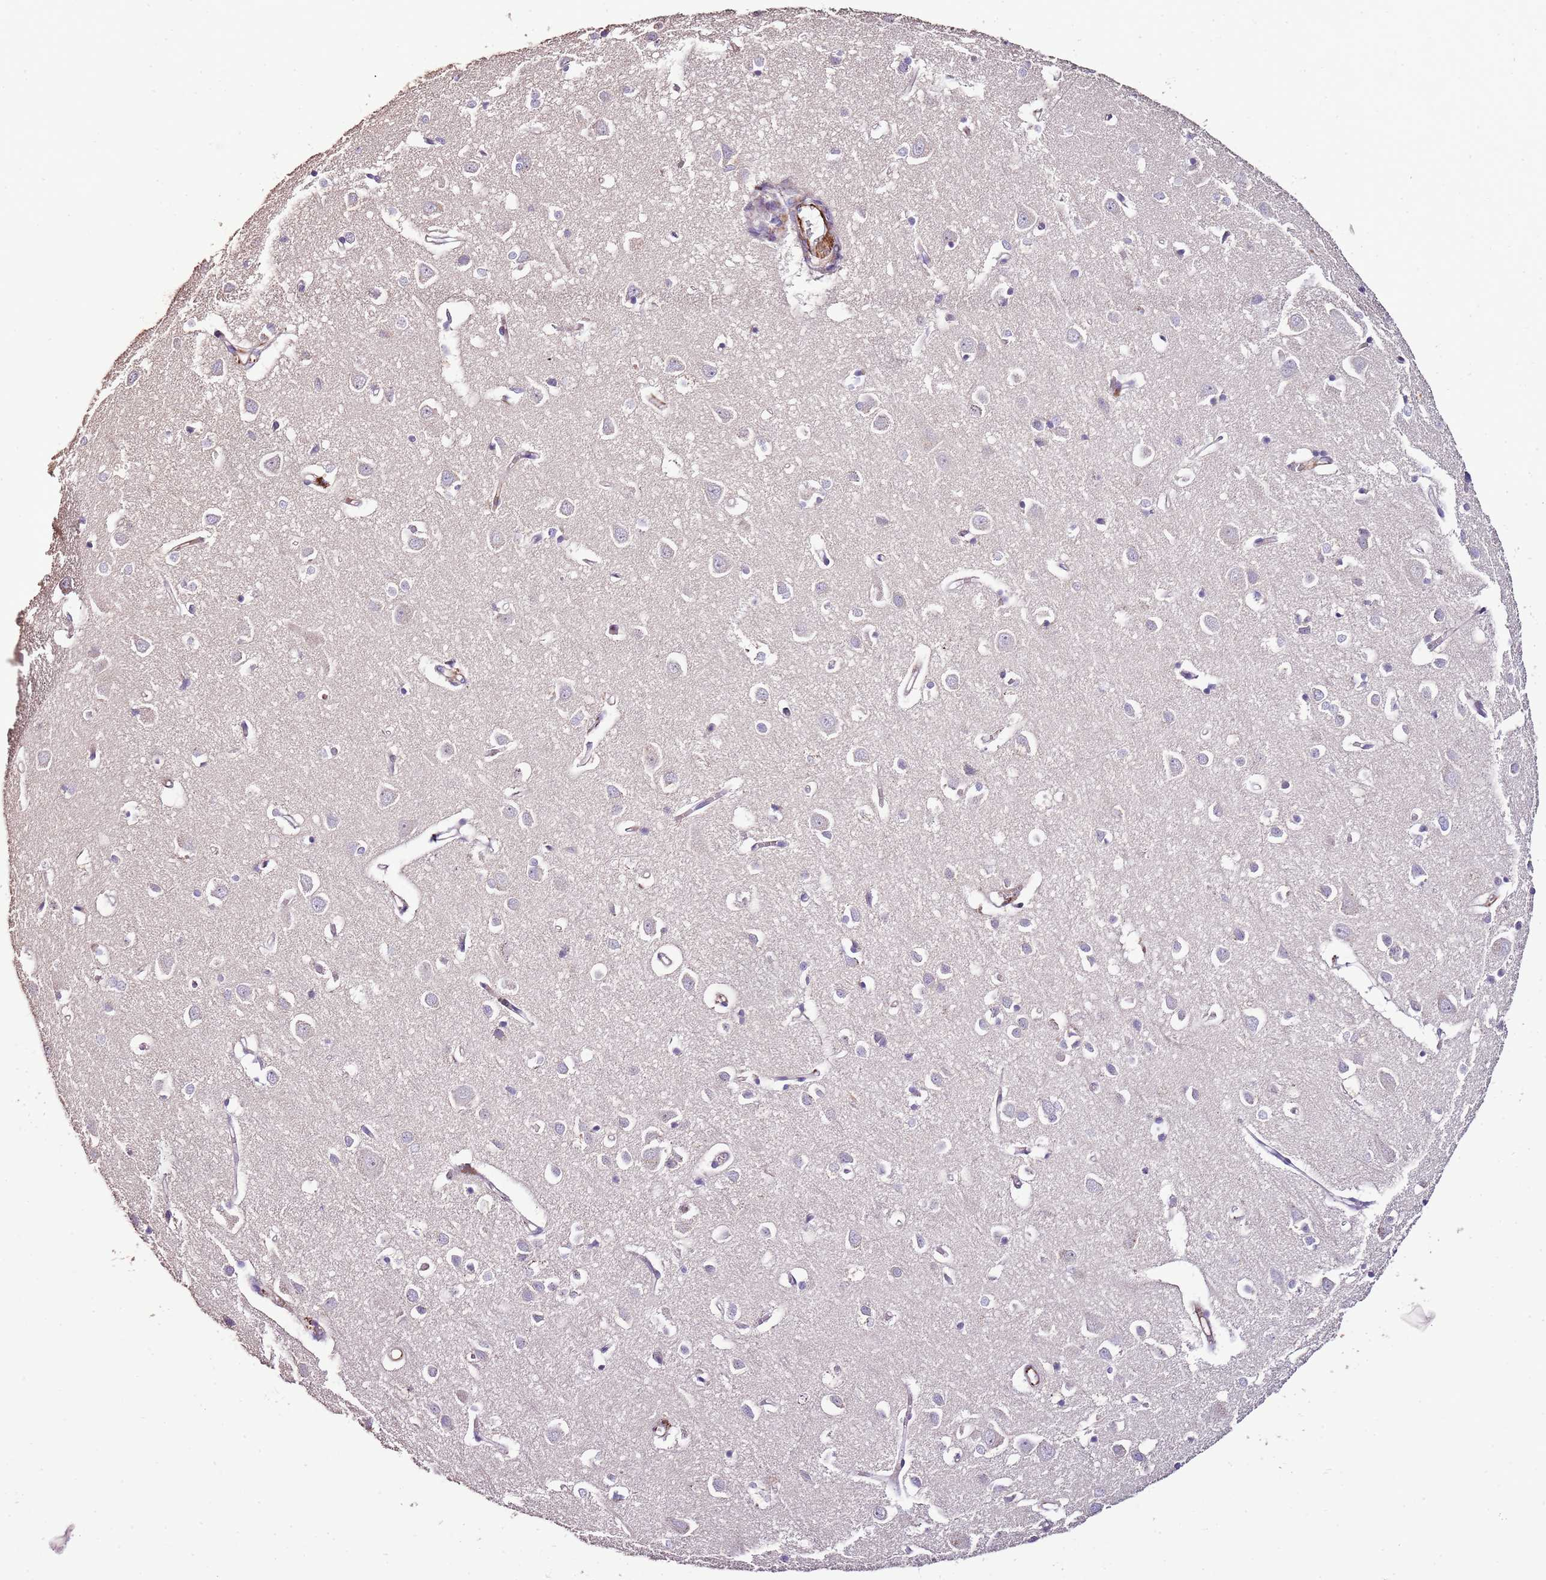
{"staining": {"intensity": "moderate", "quantity": "<25%", "location": "cytoplasmic/membranous"}, "tissue": "cerebral cortex", "cell_type": "Endothelial cells", "image_type": "normal", "snomed": [{"axis": "morphology", "description": "Normal tissue, NOS"}, {"axis": "topography", "description": "Cerebral cortex"}], "caption": "This histopathology image demonstrates IHC staining of normal human cerebral cortex, with low moderate cytoplasmic/membranous staining in about <25% of endothelial cells.", "gene": "ZNF786", "patient": {"sex": "female", "age": 64}}